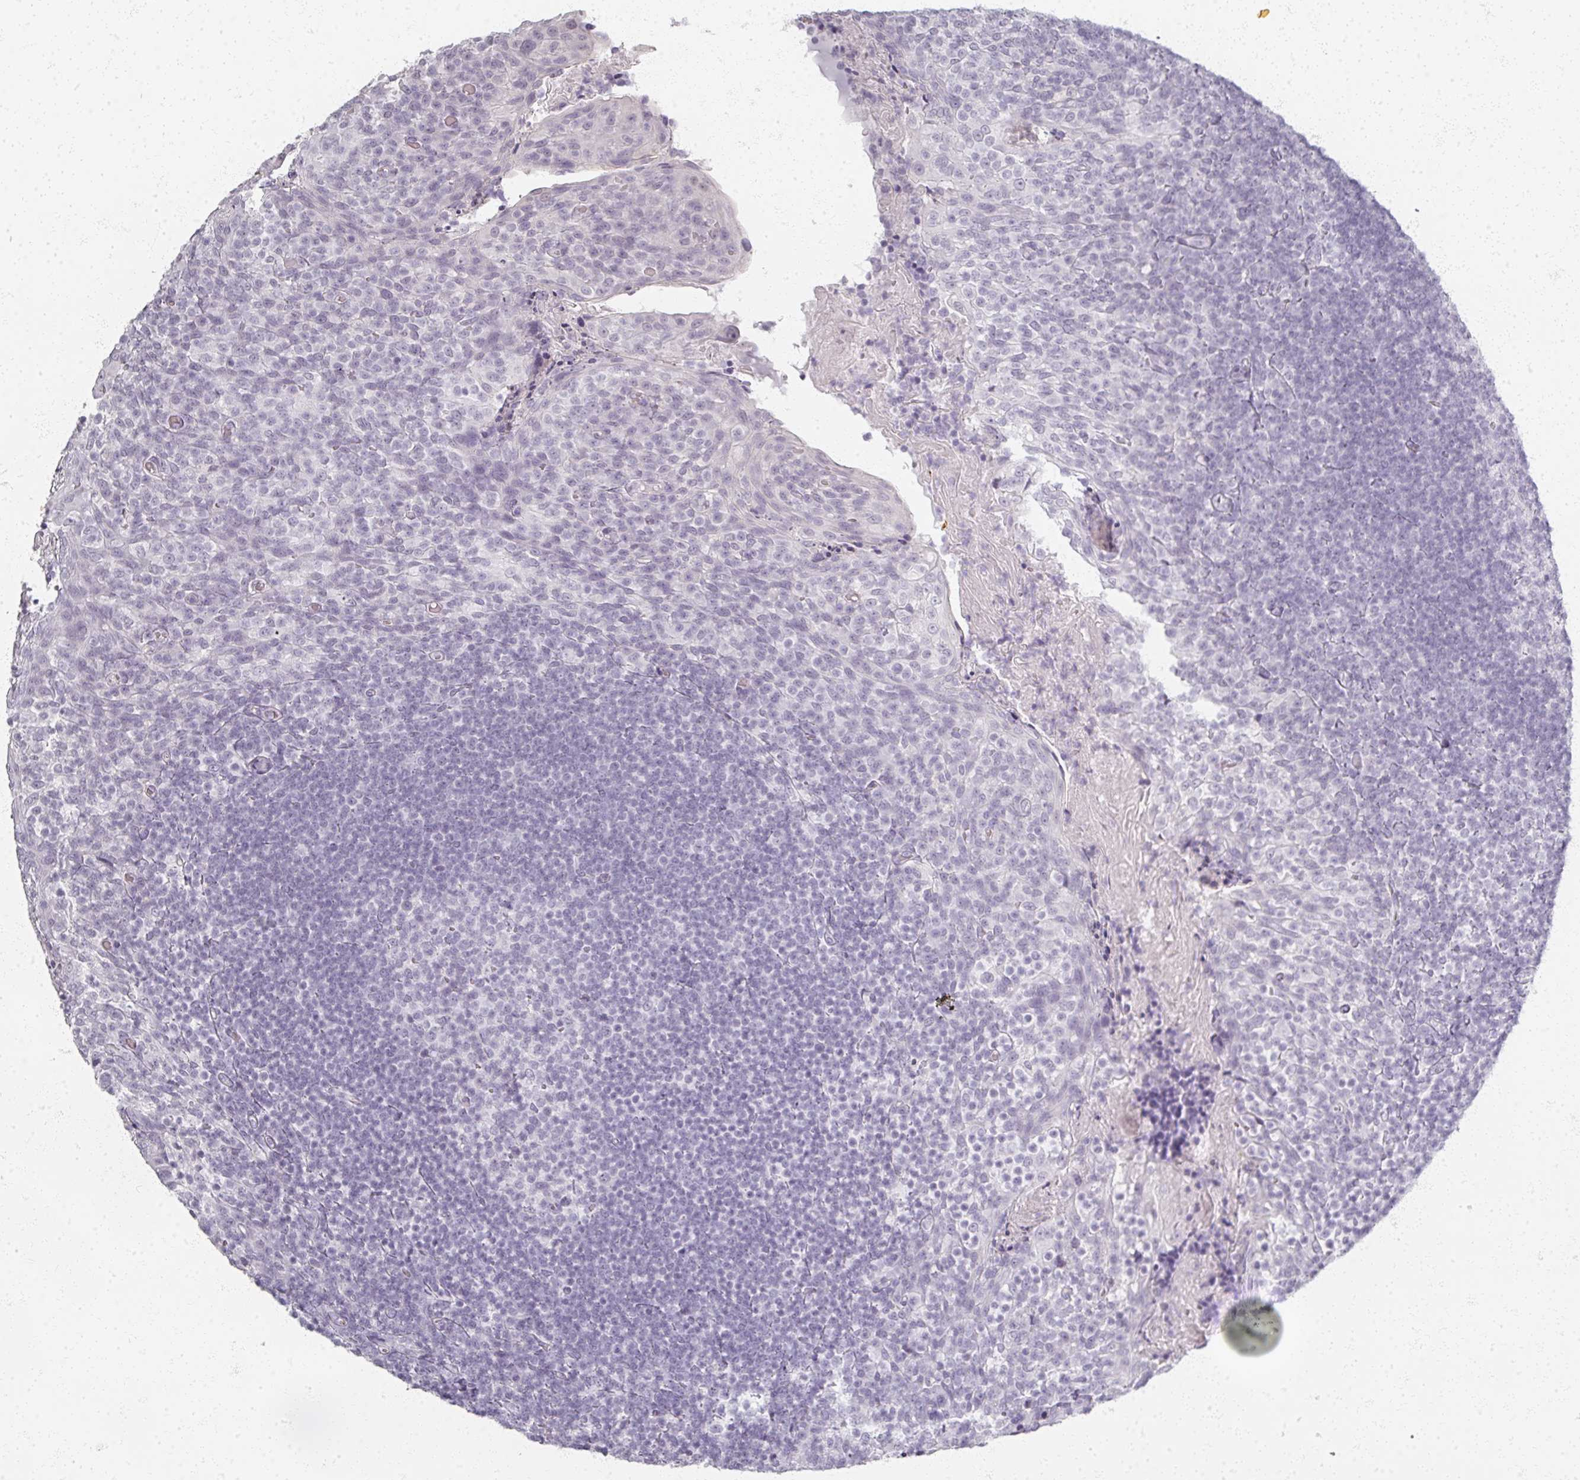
{"staining": {"intensity": "negative", "quantity": "none", "location": "none"}, "tissue": "tonsil", "cell_type": "Germinal center cells", "image_type": "normal", "snomed": [{"axis": "morphology", "description": "Normal tissue, NOS"}, {"axis": "topography", "description": "Tonsil"}], "caption": "An immunohistochemistry photomicrograph of benign tonsil is shown. There is no staining in germinal center cells of tonsil.", "gene": "RFPL2", "patient": {"sex": "female", "age": 10}}